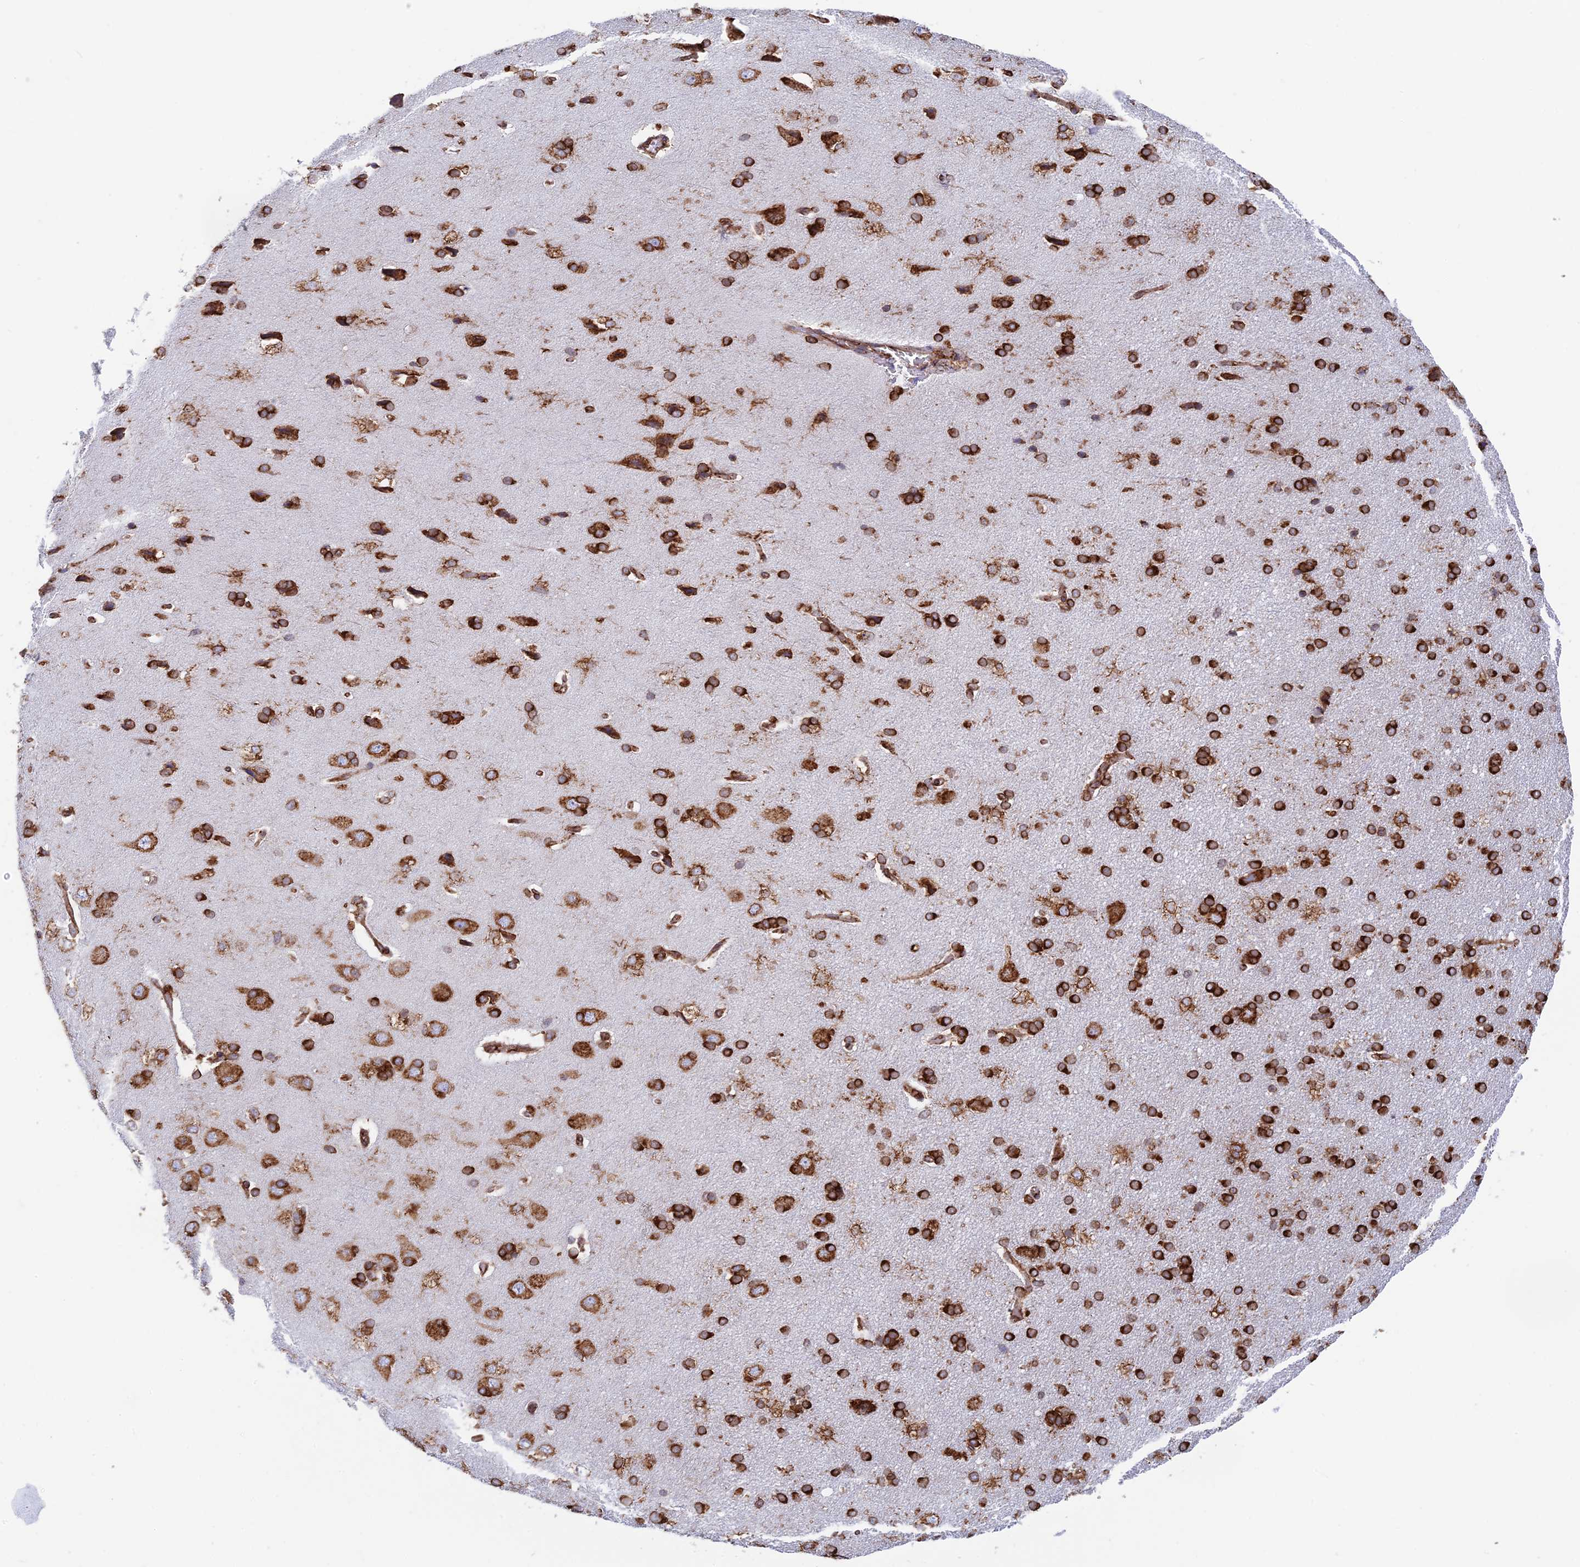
{"staining": {"intensity": "moderate", "quantity": ">75%", "location": "cytoplasmic/membranous"}, "tissue": "cerebral cortex", "cell_type": "Endothelial cells", "image_type": "normal", "snomed": [{"axis": "morphology", "description": "Normal tissue, NOS"}, {"axis": "topography", "description": "Cerebral cortex"}], "caption": "Immunohistochemical staining of normal cerebral cortex displays medium levels of moderate cytoplasmic/membranous expression in approximately >75% of endothelial cells.", "gene": "CCDC69", "patient": {"sex": "male", "age": 62}}